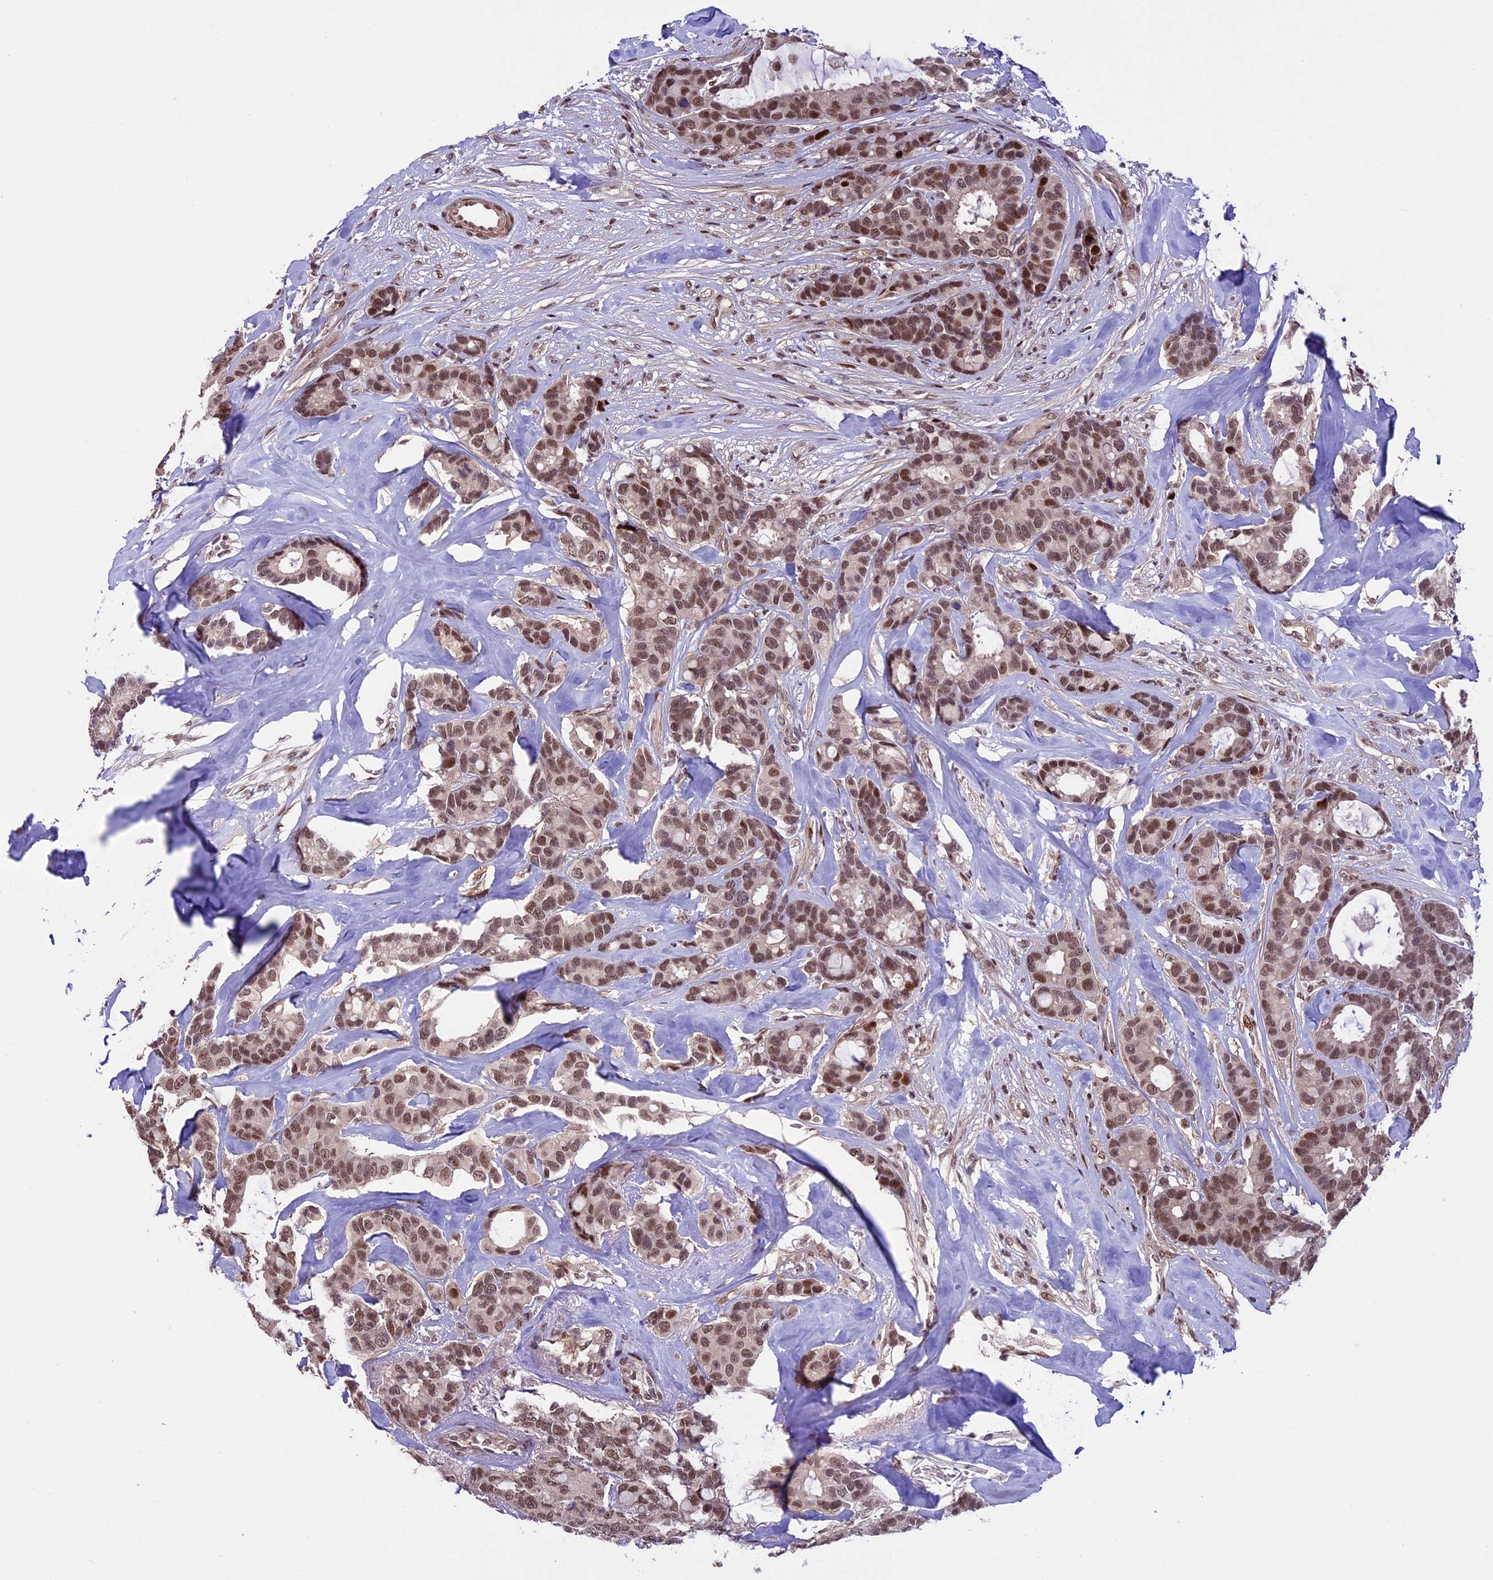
{"staining": {"intensity": "moderate", "quantity": ">75%", "location": "nuclear"}, "tissue": "breast cancer", "cell_type": "Tumor cells", "image_type": "cancer", "snomed": [{"axis": "morphology", "description": "Duct carcinoma"}, {"axis": "topography", "description": "Breast"}], "caption": "A medium amount of moderate nuclear expression is identified in approximately >75% of tumor cells in breast cancer tissue. Nuclei are stained in blue.", "gene": "TCP11L2", "patient": {"sex": "female", "age": 87}}